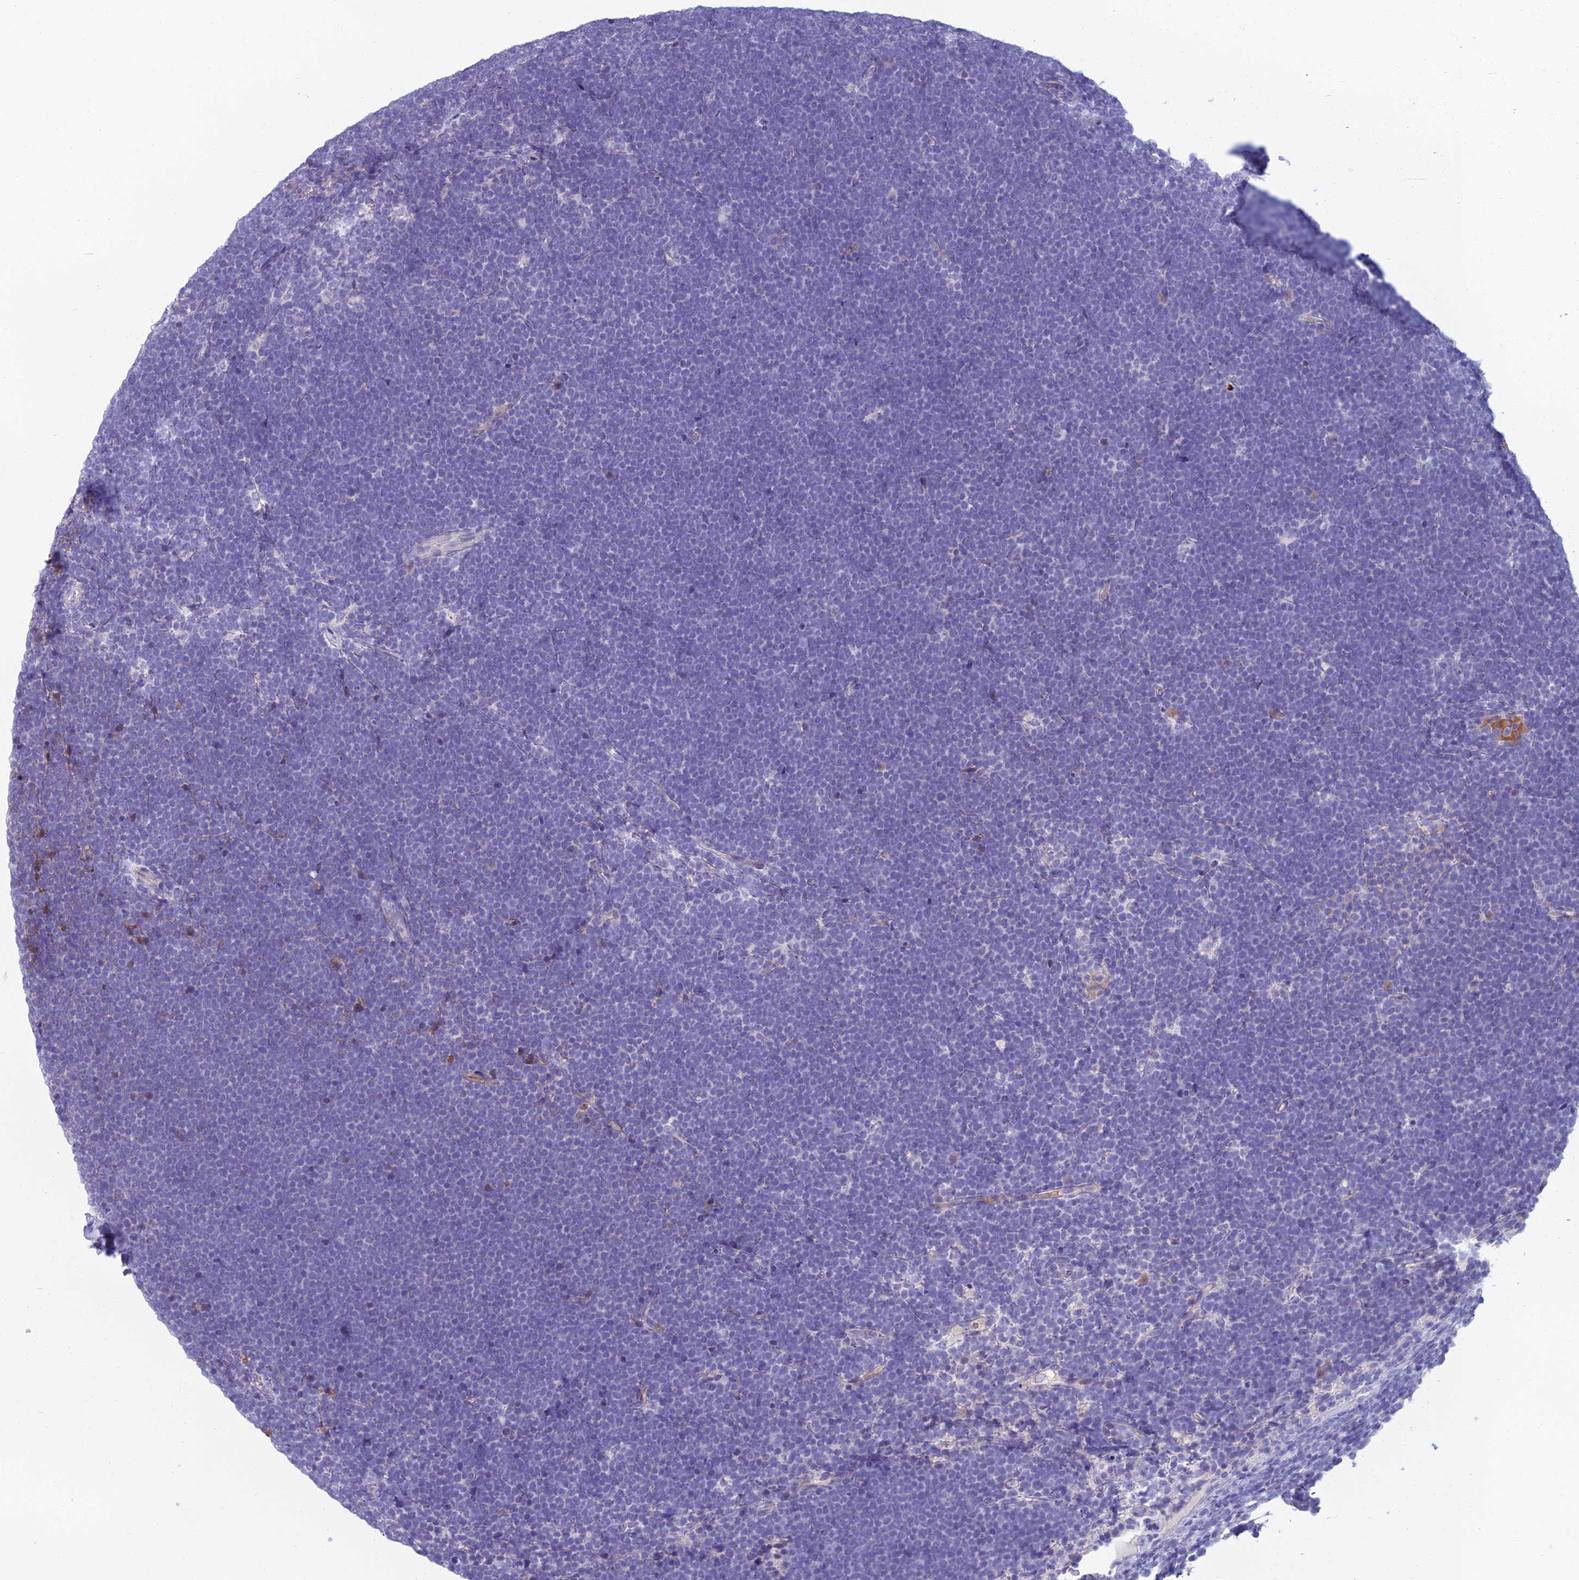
{"staining": {"intensity": "negative", "quantity": "none", "location": "none"}, "tissue": "lymphoma", "cell_type": "Tumor cells", "image_type": "cancer", "snomed": [{"axis": "morphology", "description": "Malignant lymphoma, non-Hodgkin's type, High grade"}, {"axis": "topography", "description": "Lymph node"}], "caption": "This is an immunohistochemistry (IHC) photomicrograph of human malignant lymphoma, non-Hodgkin's type (high-grade). There is no staining in tumor cells.", "gene": "SPTLC3", "patient": {"sex": "male", "age": 13}}